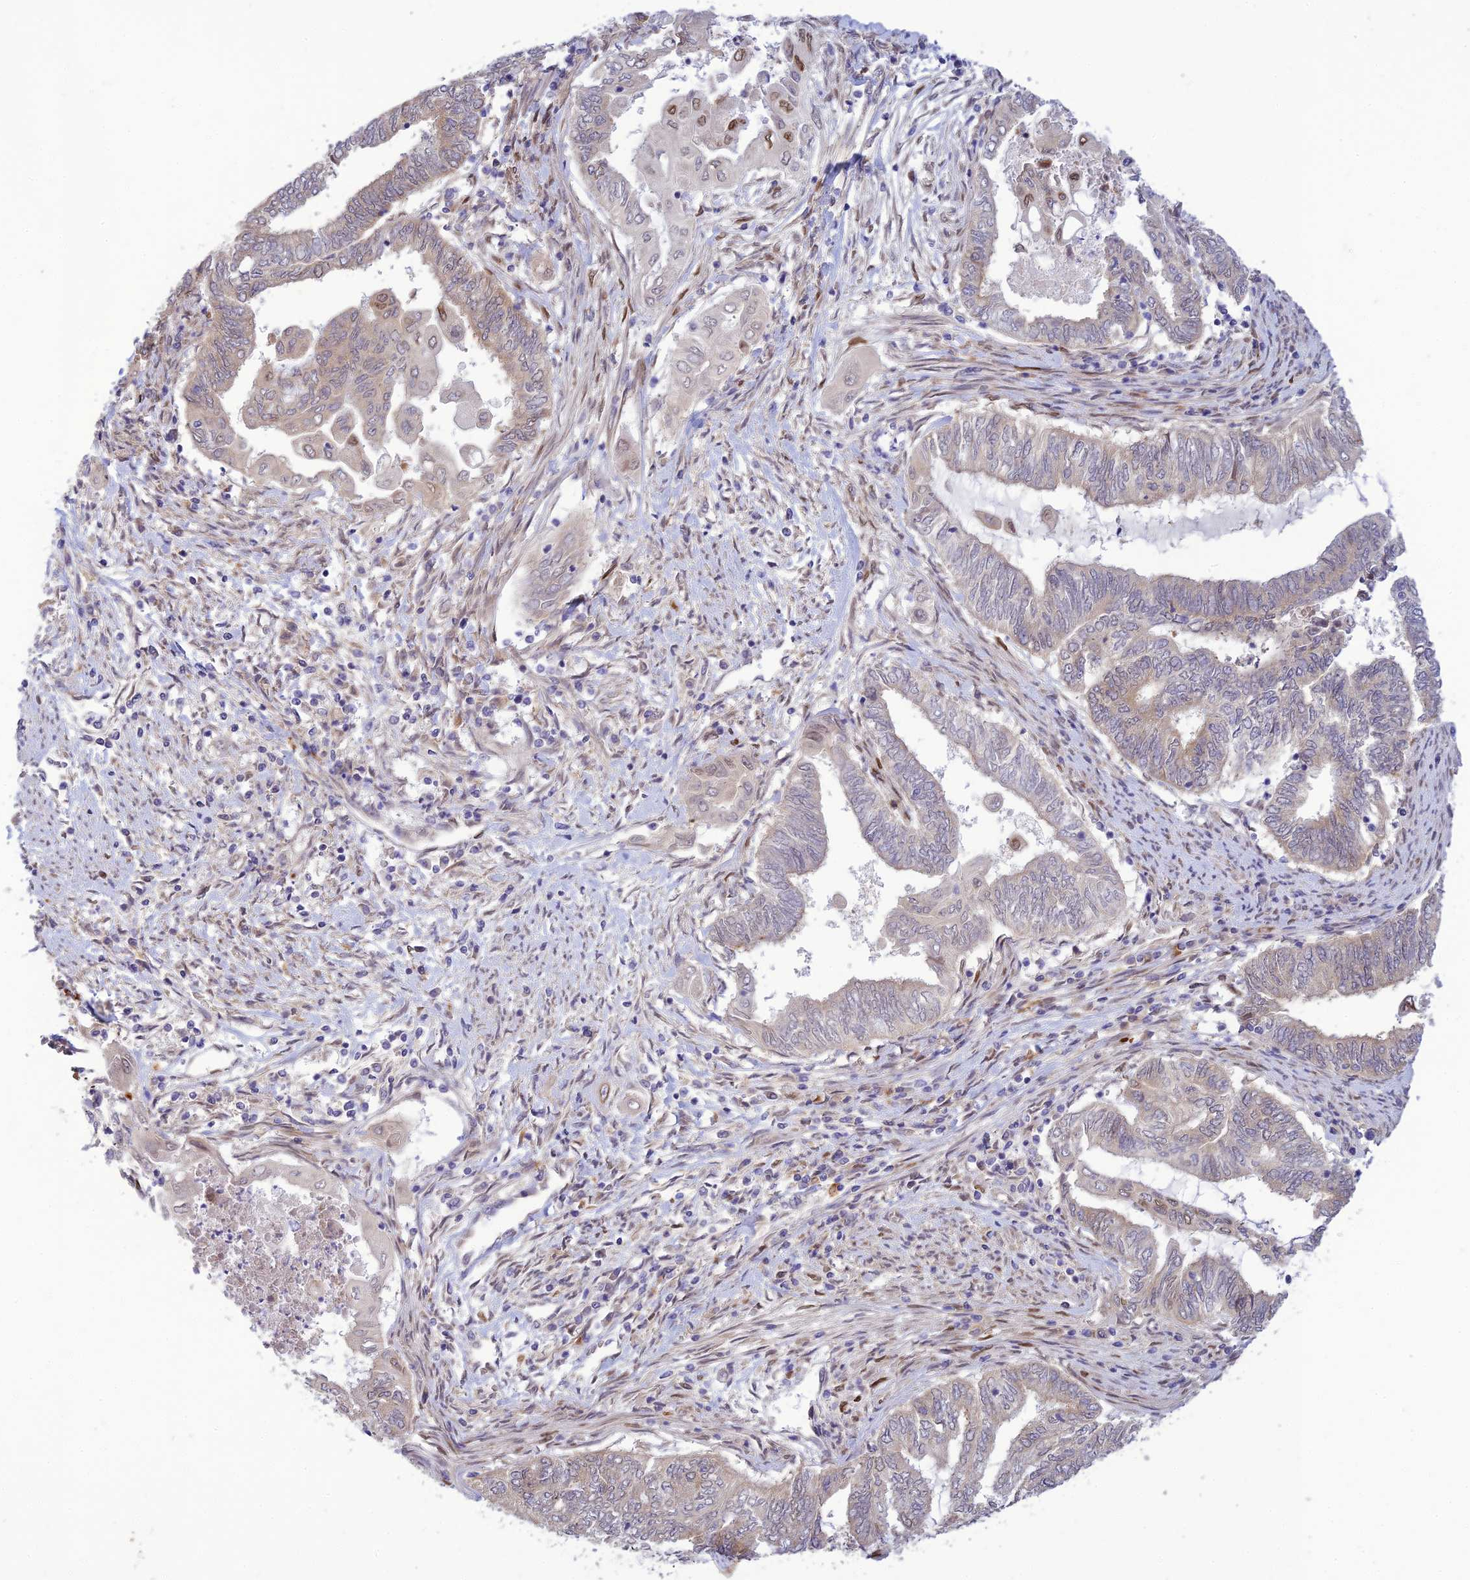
{"staining": {"intensity": "moderate", "quantity": "<25%", "location": "nuclear"}, "tissue": "endometrial cancer", "cell_type": "Tumor cells", "image_type": "cancer", "snomed": [{"axis": "morphology", "description": "Adenocarcinoma, NOS"}, {"axis": "topography", "description": "Uterus"}, {"axis": "topography", "description": "Endometrium"}], "caption": "Moderate nuclear protein staining is seen in about <25% of tumor cells in endometrial adenocarcinoma.", "gene": "SKIC8", "patient": {"sex": "female", "age": 70}}